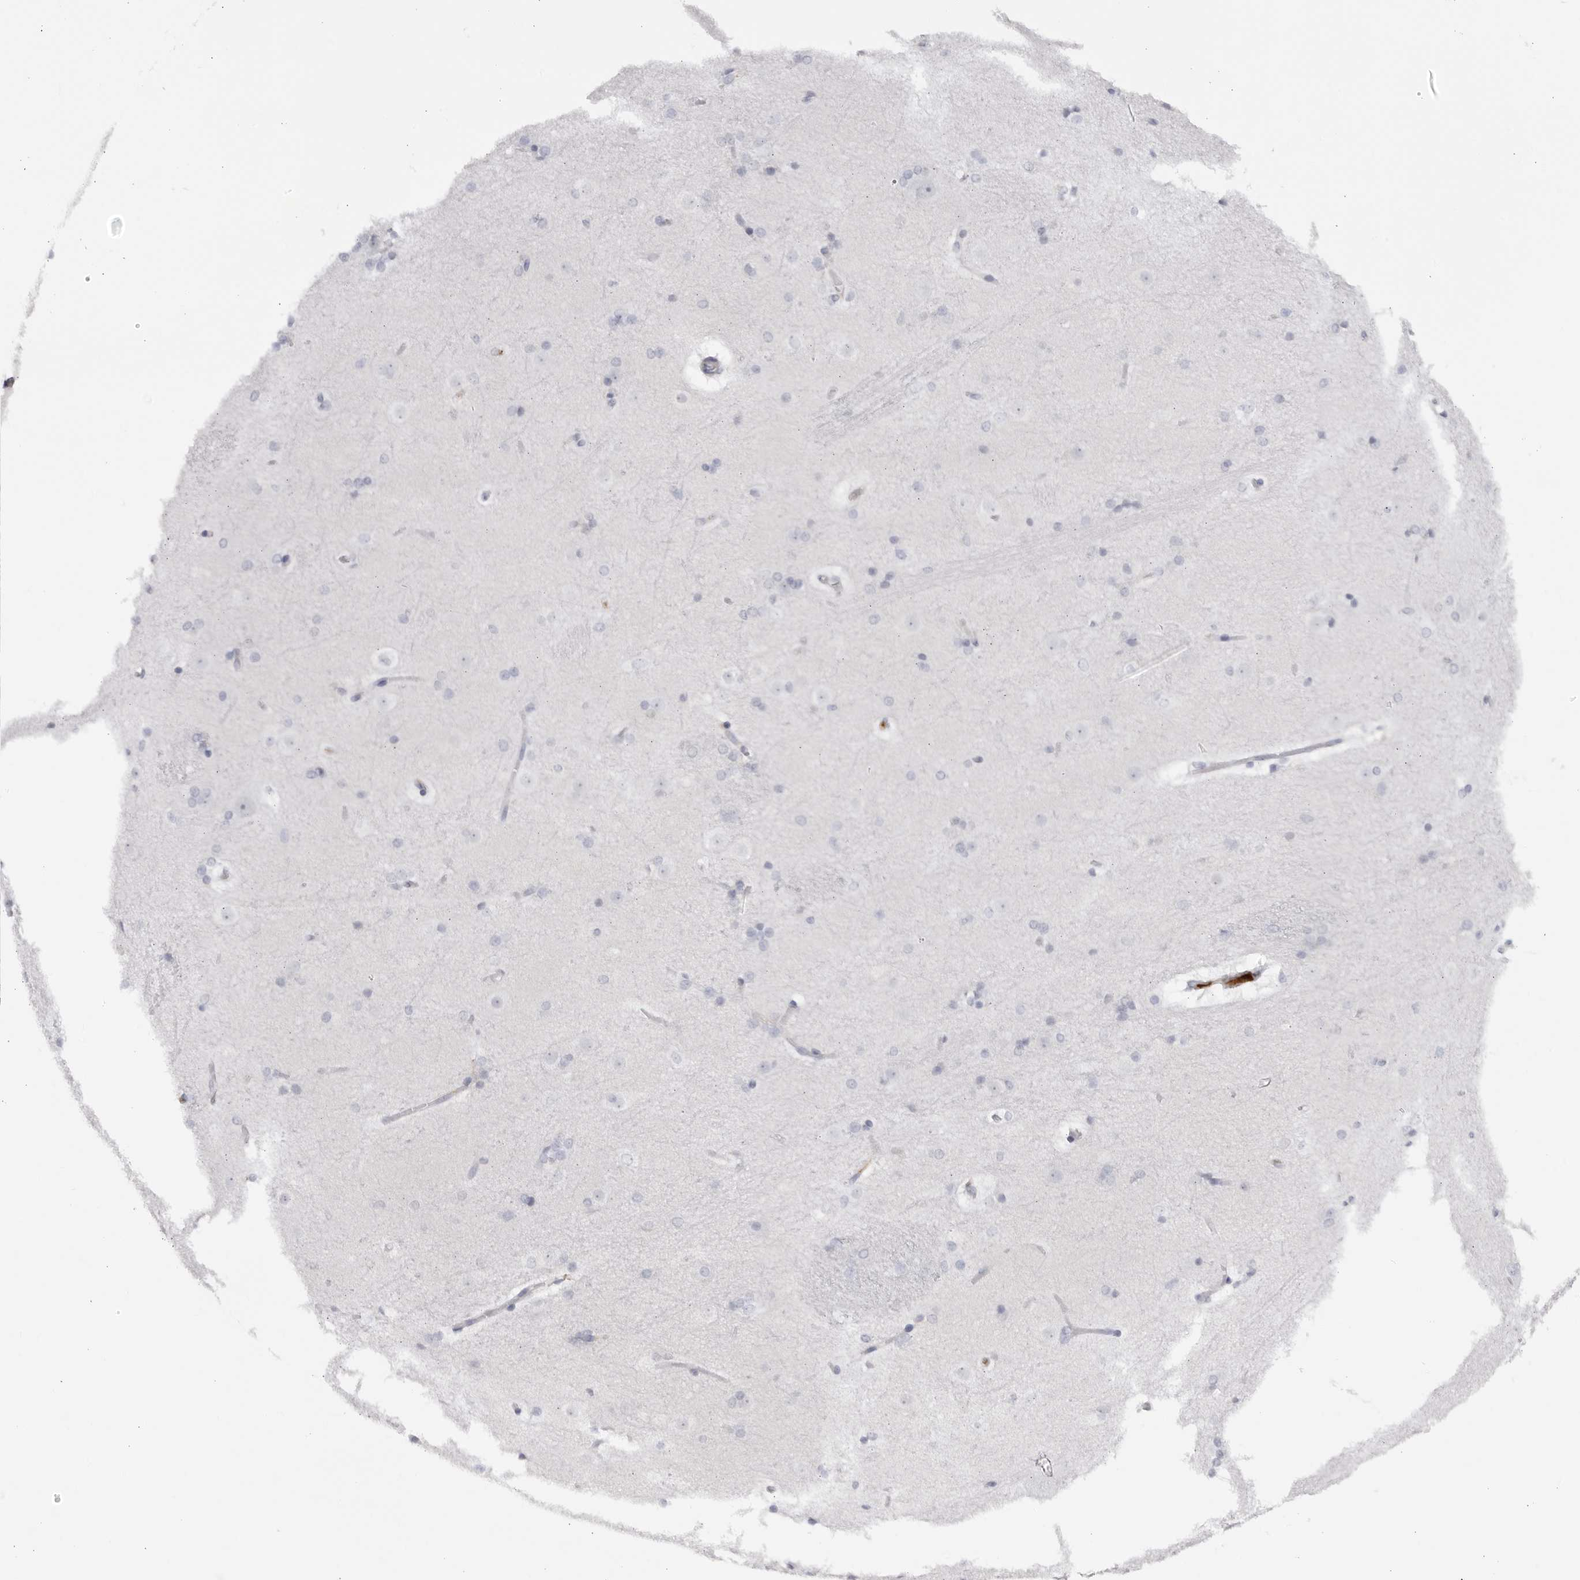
{"staining": {"intensity": "negative", "quantity": "none", "location": "none"}, "tissue": "caudate", "cell_type": "Glial cells", "image_type": "normal", "snomed": [{"axis": "morphology", "description": "Normal tissue, NOS"}, {"axis": "topography", "description": "Lateral ventricle wall"}], "caption": "Image shows no significant protein staining in glial cells of normal caudate. Nuclei are stained in blue.", "gene": "CNBD1", "patient": {"sex": "female", "age": 19}}